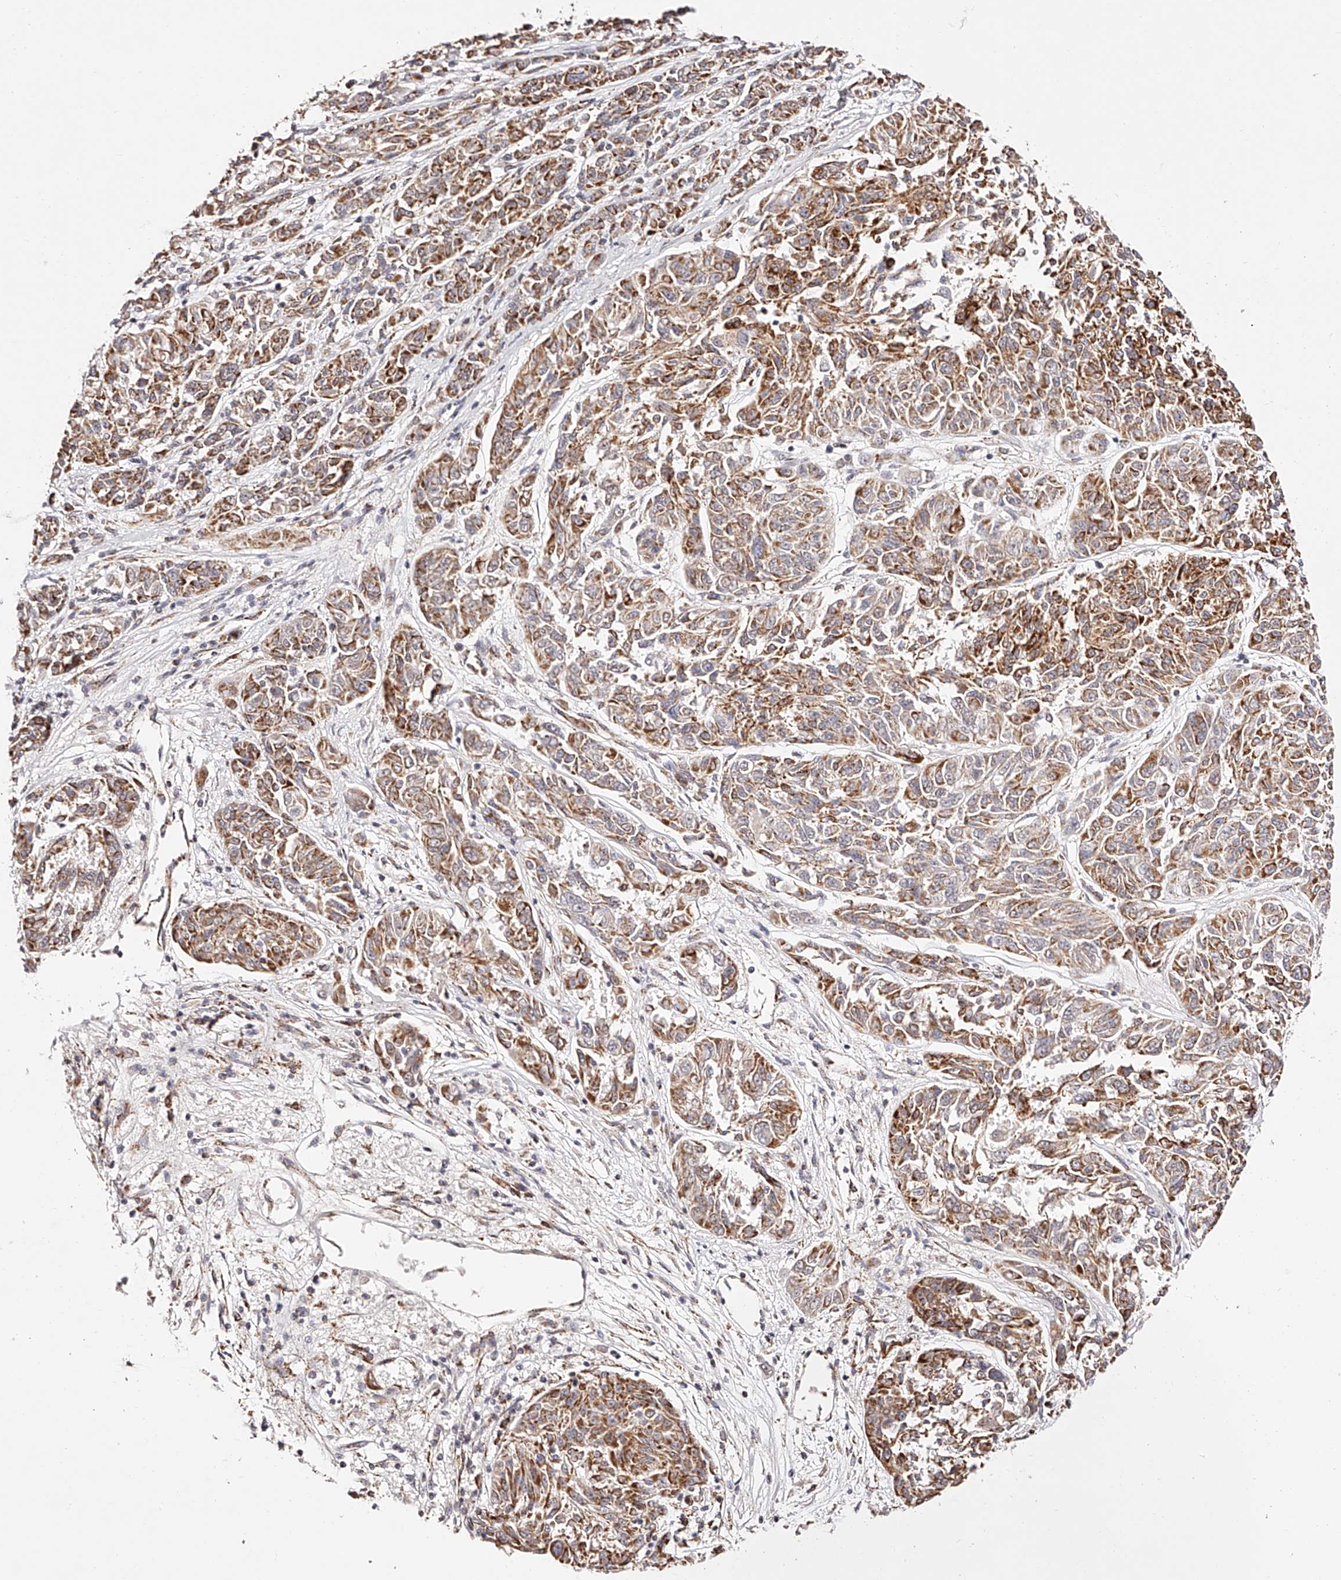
{"staining": {"intensity": "strong", "quantity": "25%-75%", "location": "cytoplasmic/membranous"}, "tissue": "melanoma", "cell_type": "Tumor cells", "image_type": "cancer", "snomed": [{"axis": "morphology", "description": "Malignant melanoma, NOS"}, {"axis": "topography", "description": "Skin"}], "caption": "The histopathology image reveals staining of melanoma, revealing strong cytoplasmic/membranous protein expression (brown color) within tumor cells.", "gene": "NDUFV3", "patient": {"sex": "male", "age": 53}}